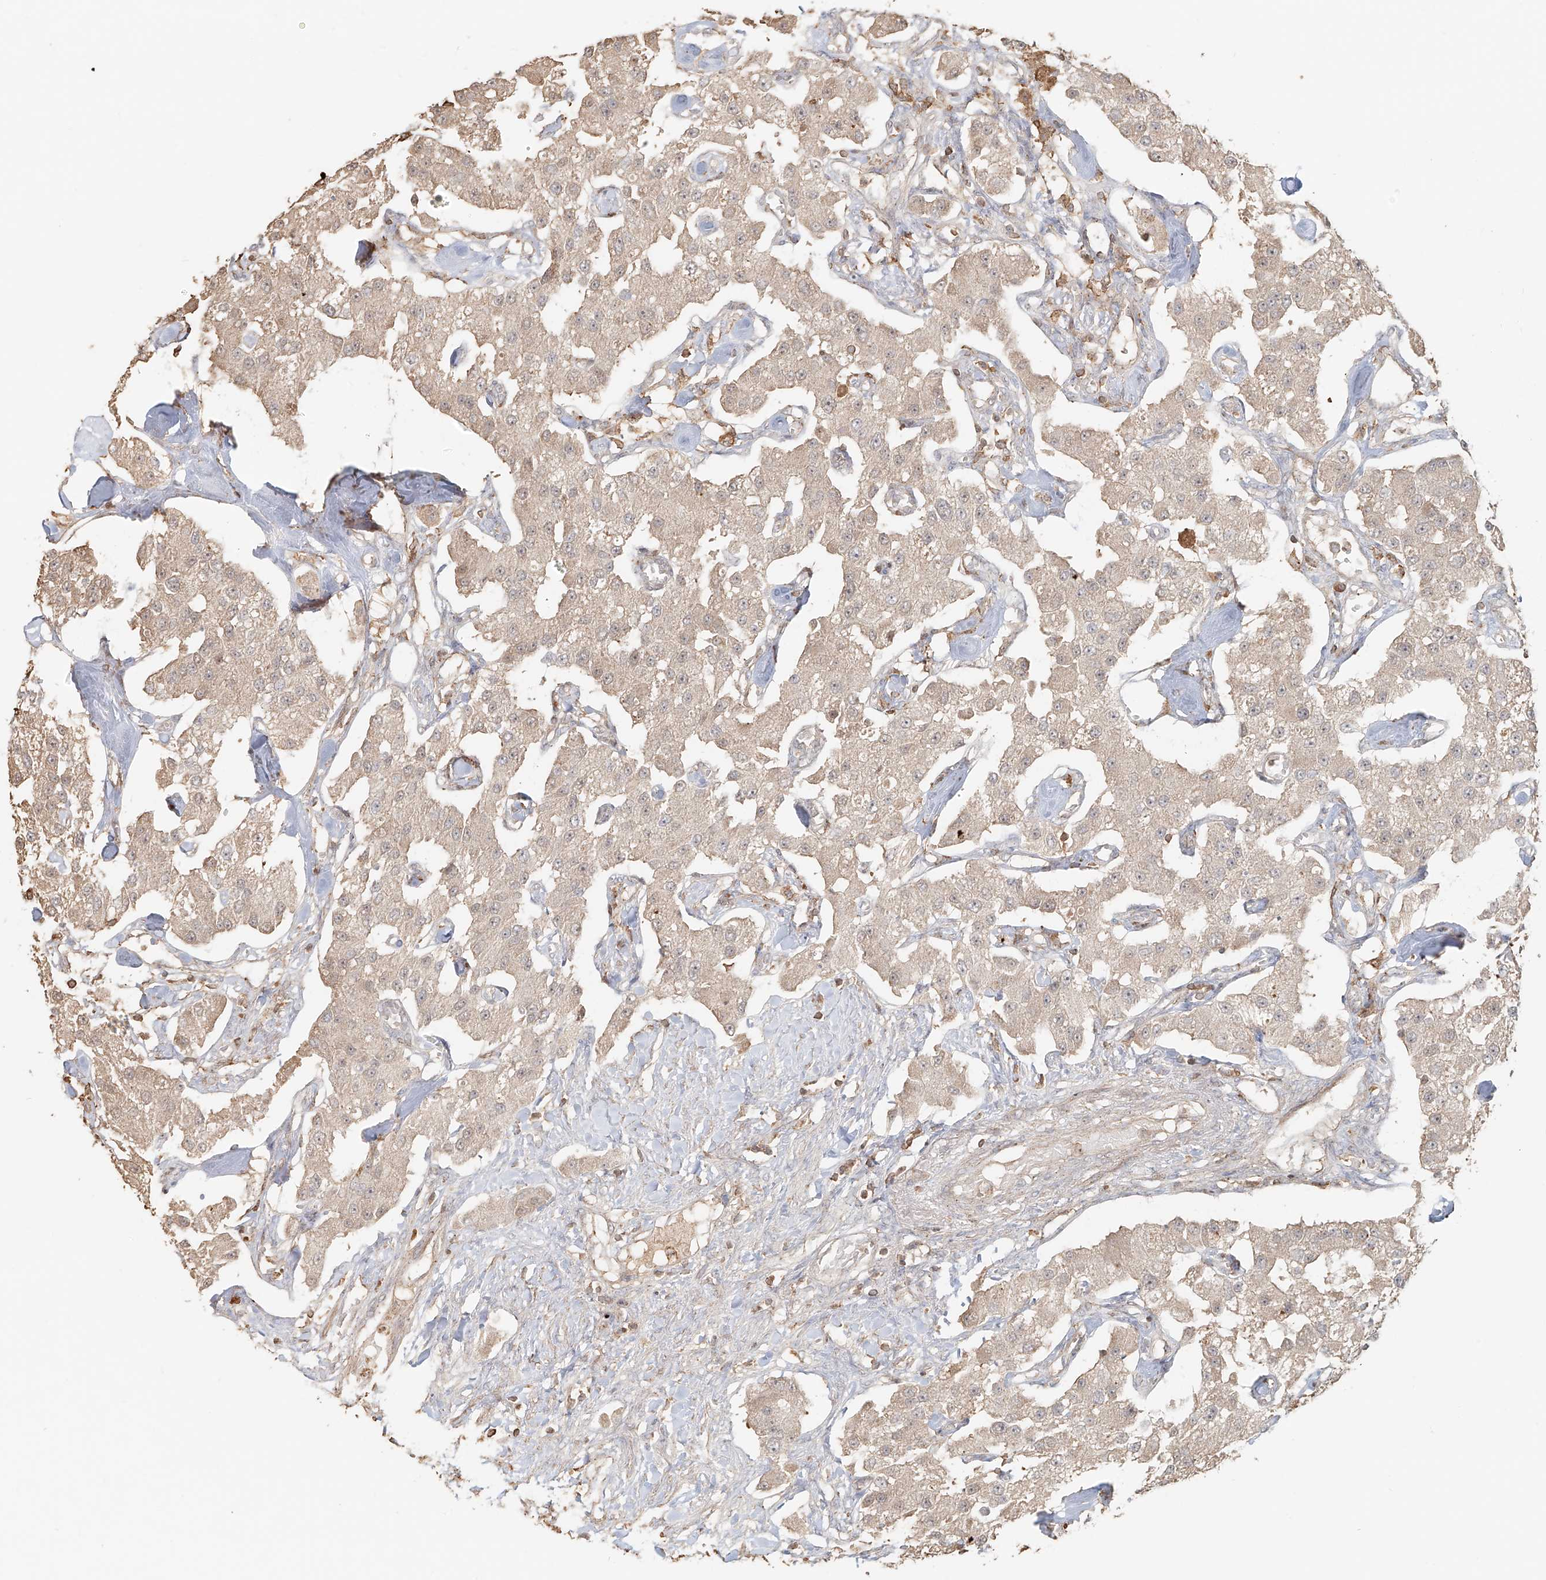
{"staining": {"intensity": "weak", "quantity": ">75%", "location": "cytoplasmic/membranous"}, "tissue": "carcinoid", "cell_type": "Tumor cells", "image_type": "cancer", "snomed": [{"axis": "morphology", "description": "Carcinoid, malignant, NOS"}, {"axis": "topography", "description": "Pancreas"}], "caption": "Tumor cells show weak cytoplasmic/membranous staining in approximately >75% of cells in carcinoid (malignant). (brown staining indicates protein expression, while blue staining denotes nuclei).", "gene": "NPHS1", "patient": {"sex": "male", "age": 41}}